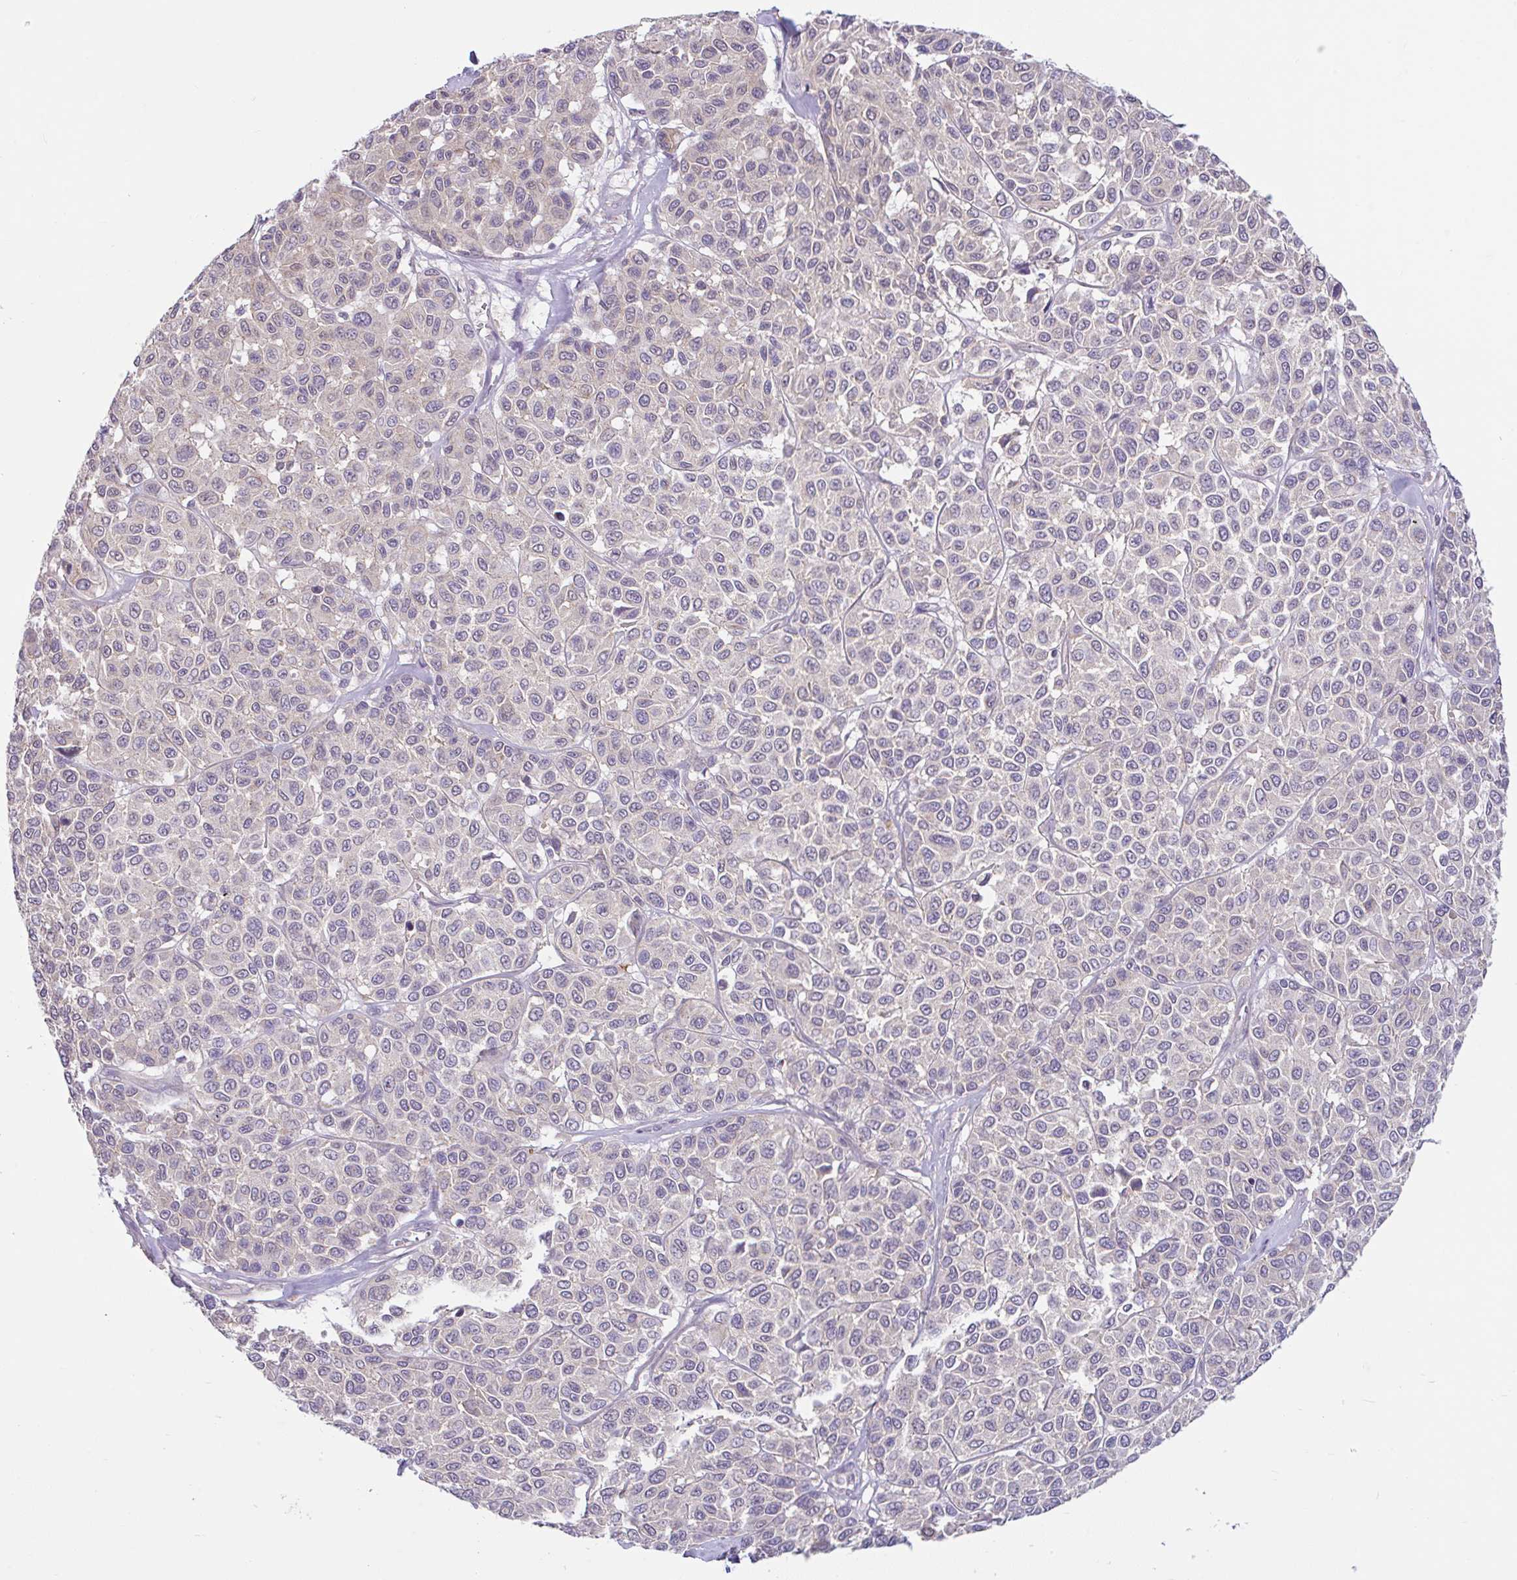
{"staining": {"intensity": "negative", "quantity": "none", "location": "none"}, "tissue": "melanoma", "cell_type": "Tumor cells", "image_type": "cancer", "snomed": [{"axis": "morphology", "description": "Malignant melanoma, NOS"}, {"axis": "topography", "description": "Skin"}], "caption": "Tumor cells show no significant staining in malignant melanoma.", "gene": "RALBP1", "patient": {"sex": "female", "age": 66}}